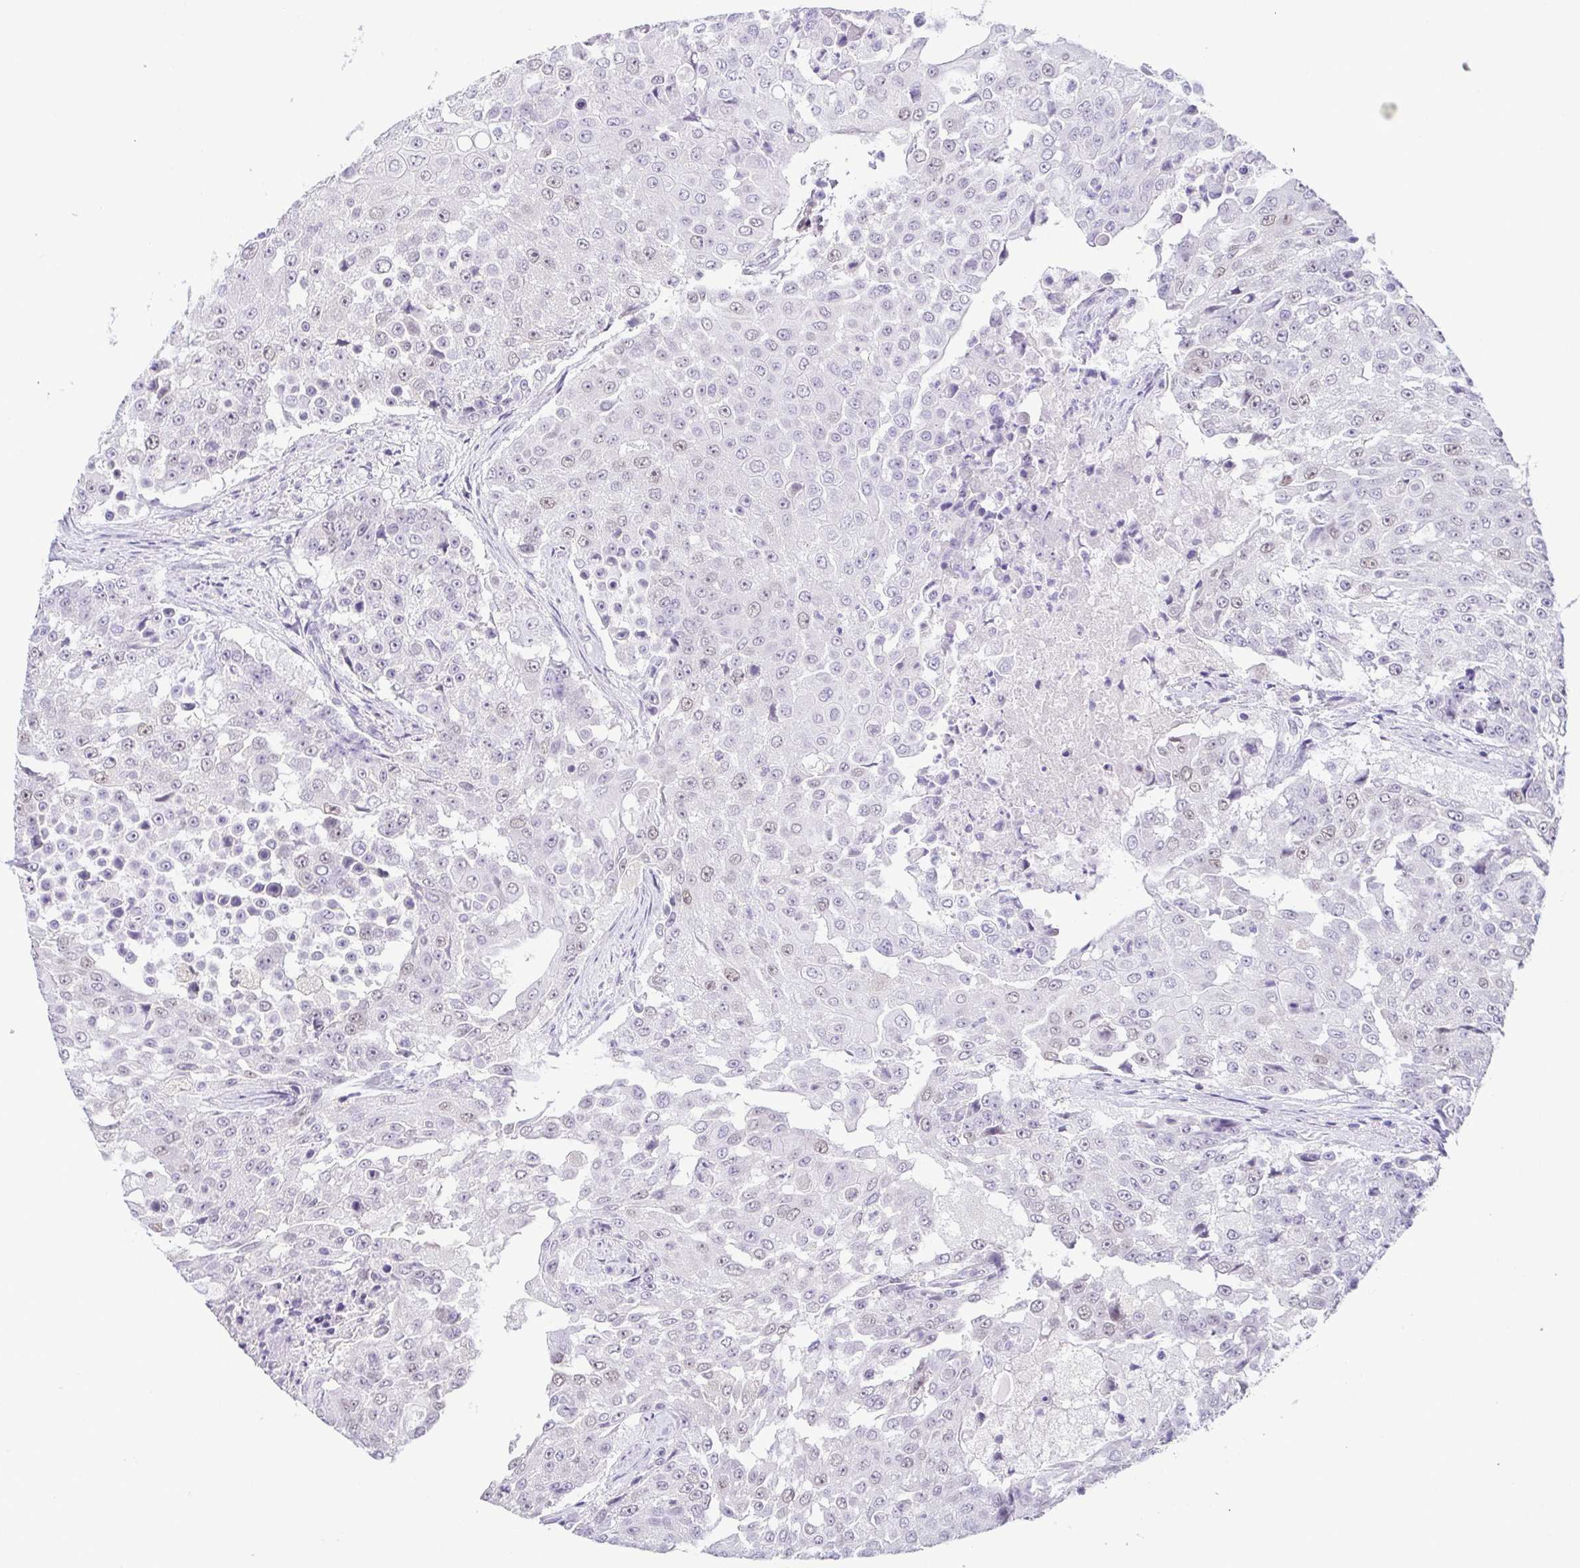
{"staining": {"intensity": "weak", "quantity": "<25%", "location": "nuclear"}, "tissue": "urothelial cancer", "cell_type": "Tumor cells", "image_type": "cancer", "snomed": [{"axis": "morphology", "description": "Urothelial carcinoma, High grade"}, {"axis": "topography", "description": "Urinary bladder"}], "caption": "Tumor cells show no significant staining in urothelial cancer.", "gene": "TCF3", "patient": {"sex": "female", "age": 63}}